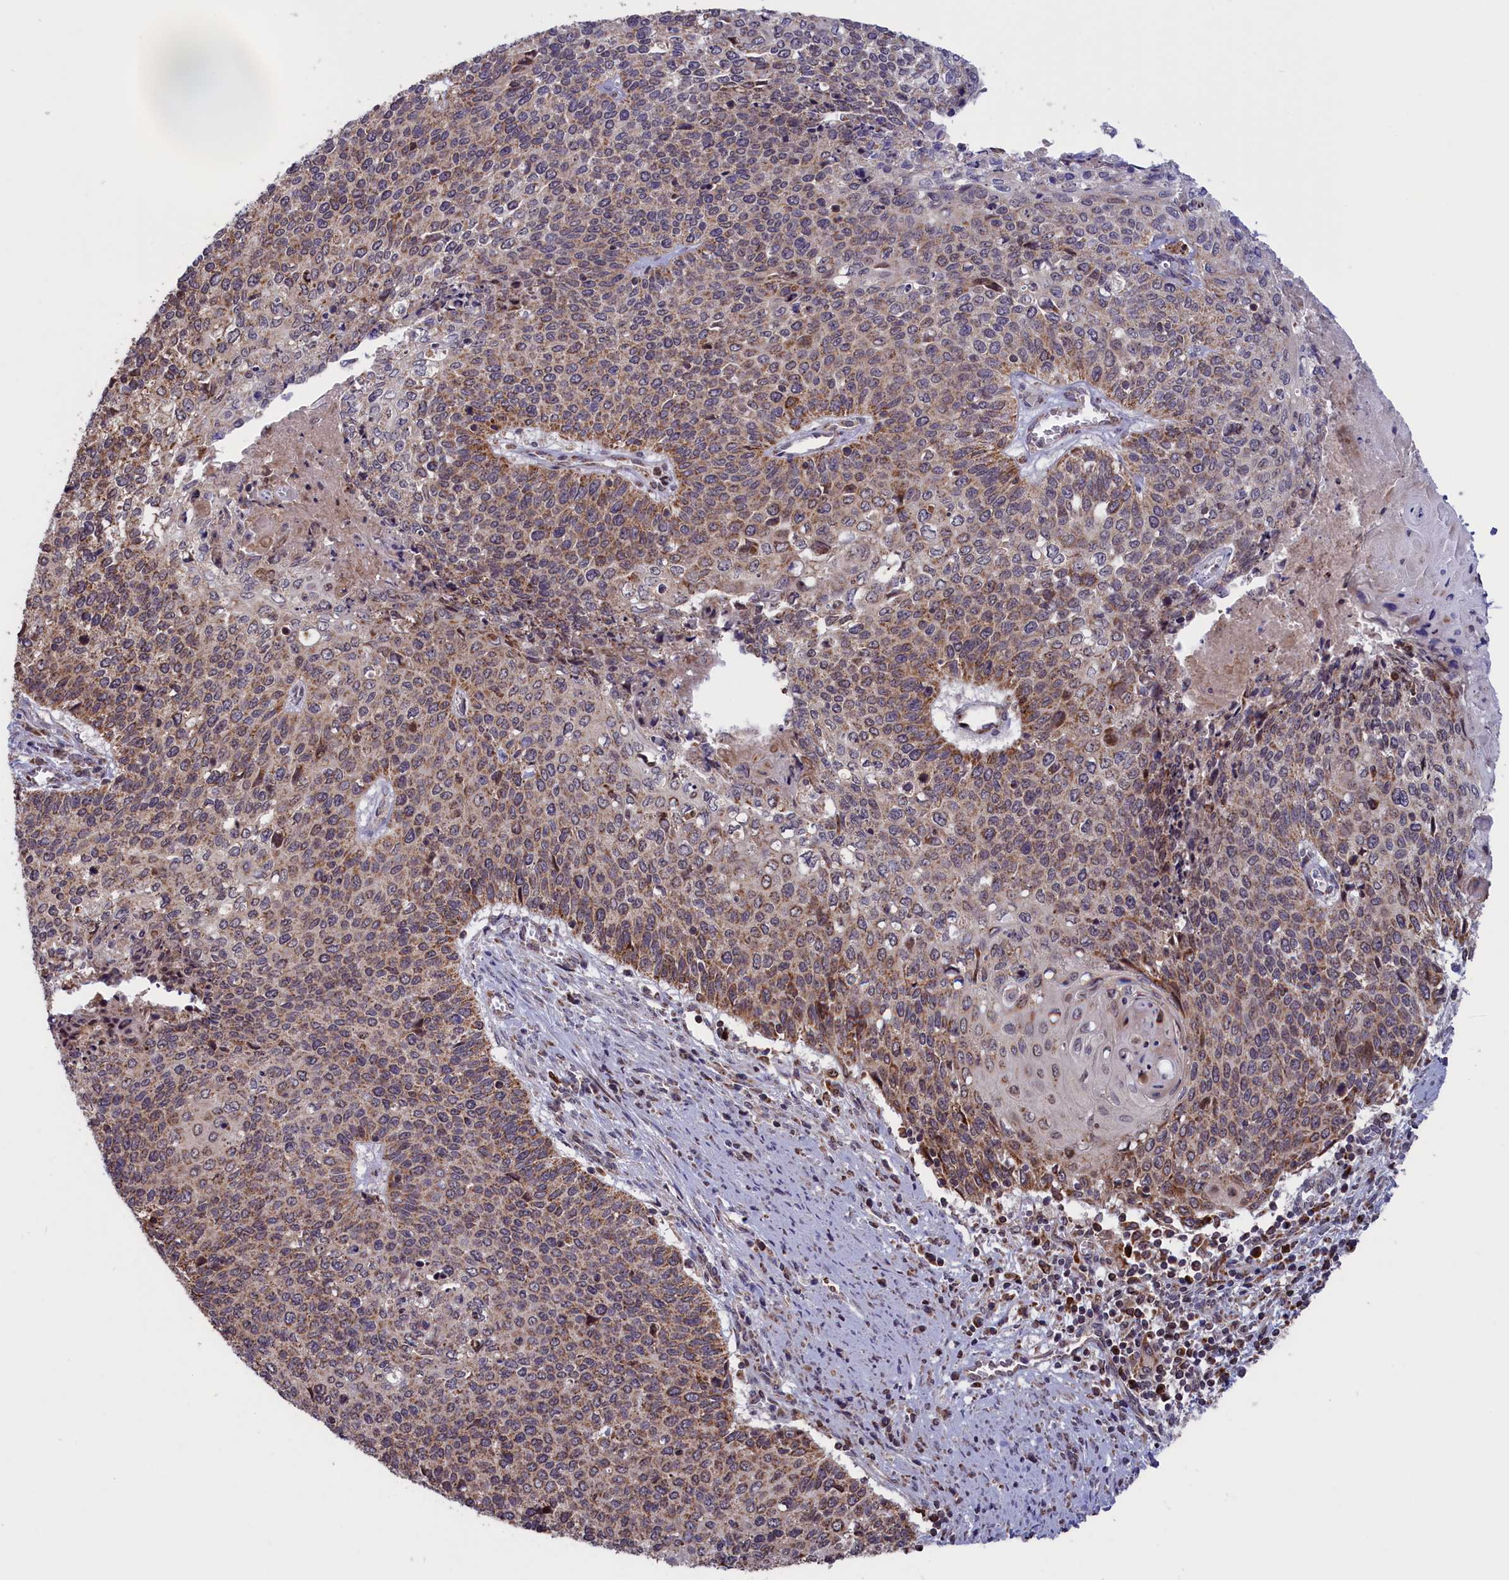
{"staining": {"intensity": "moderate", "quantity": "25%-75%", "location": "cytoplasmic/membranous"}, "tissue": "cervical cancer", "cell_type": "Tumor cells", "image_type": "cancer", "snomed": [{"axis": "morphology", "description": "Squamous cell carcinoma, NOS"}, {"axis": "topography", "description": "Cervix"}], "caption": "Immunohistochemistry image of neoplastic tissue: cervical squamous cell carcinoma stained using immunohistochemistry (IHC) reveals medium levels of moderate protein expression localized specifically in the cytoplasmic/membranous of tumor cells, appearing as a cytoplasmic/membranous brown color.", "gene": "TIMM44", "patient": {"sex": "female", "age": 39}}